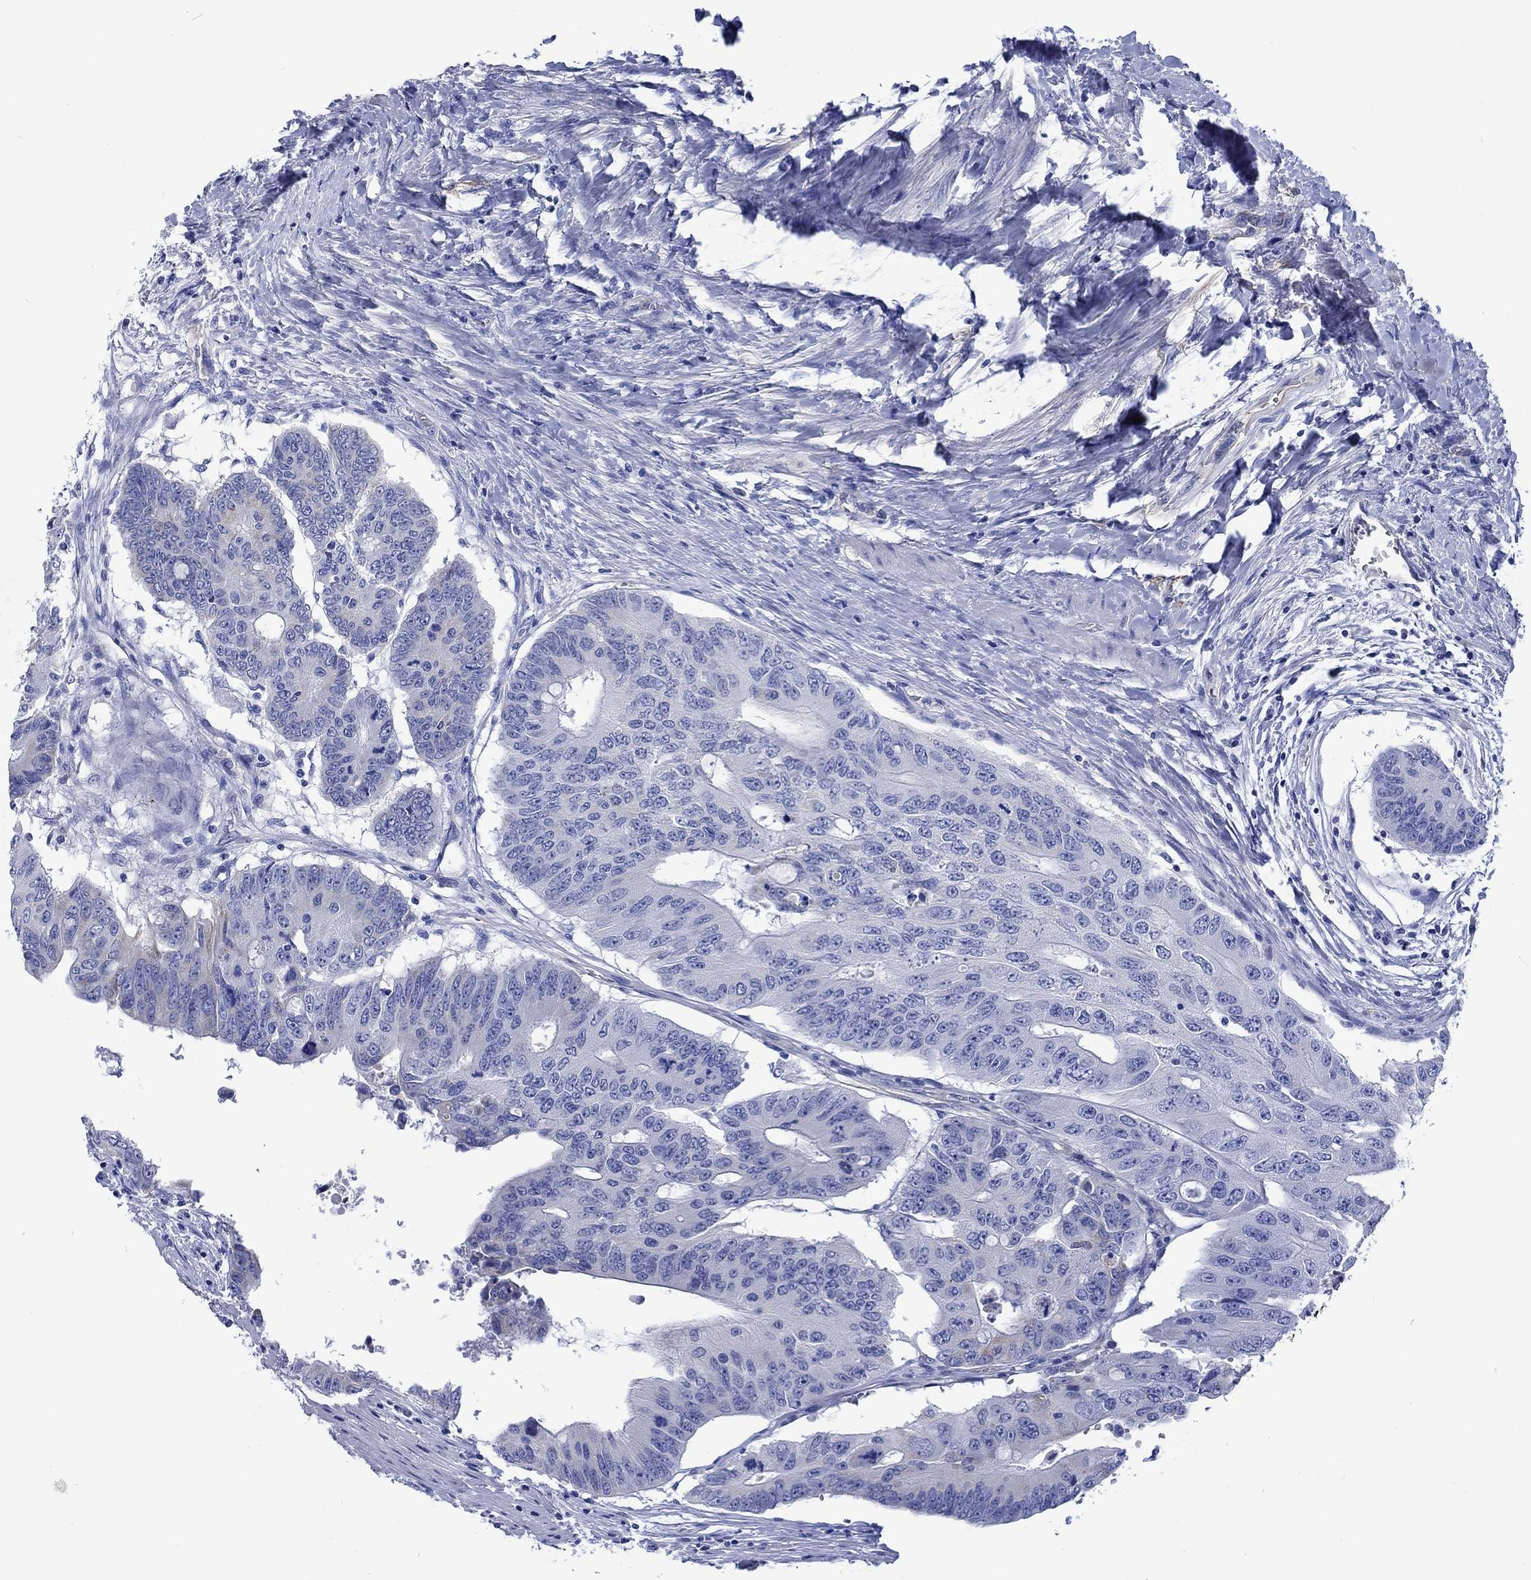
{"staining": {"intensity": "negative", "quantity": "none", "location": "none"}, "tissue": "colorectal cancer", "cell_type": "Tumor cells", "image_type": "cancer", "snomed": [{"axis": "morphology", "description": "Adenocarcinoma, NOS"}, {"axis": "topography", "description": "Rectum"}], "caption": "Colorectal cancer (adenocarcinoma) was stained to show a protein in brown. There is no significant expression in tumor cells.", "gene": "CPLX2", "patient": {"sex": "male", "age": 59}}